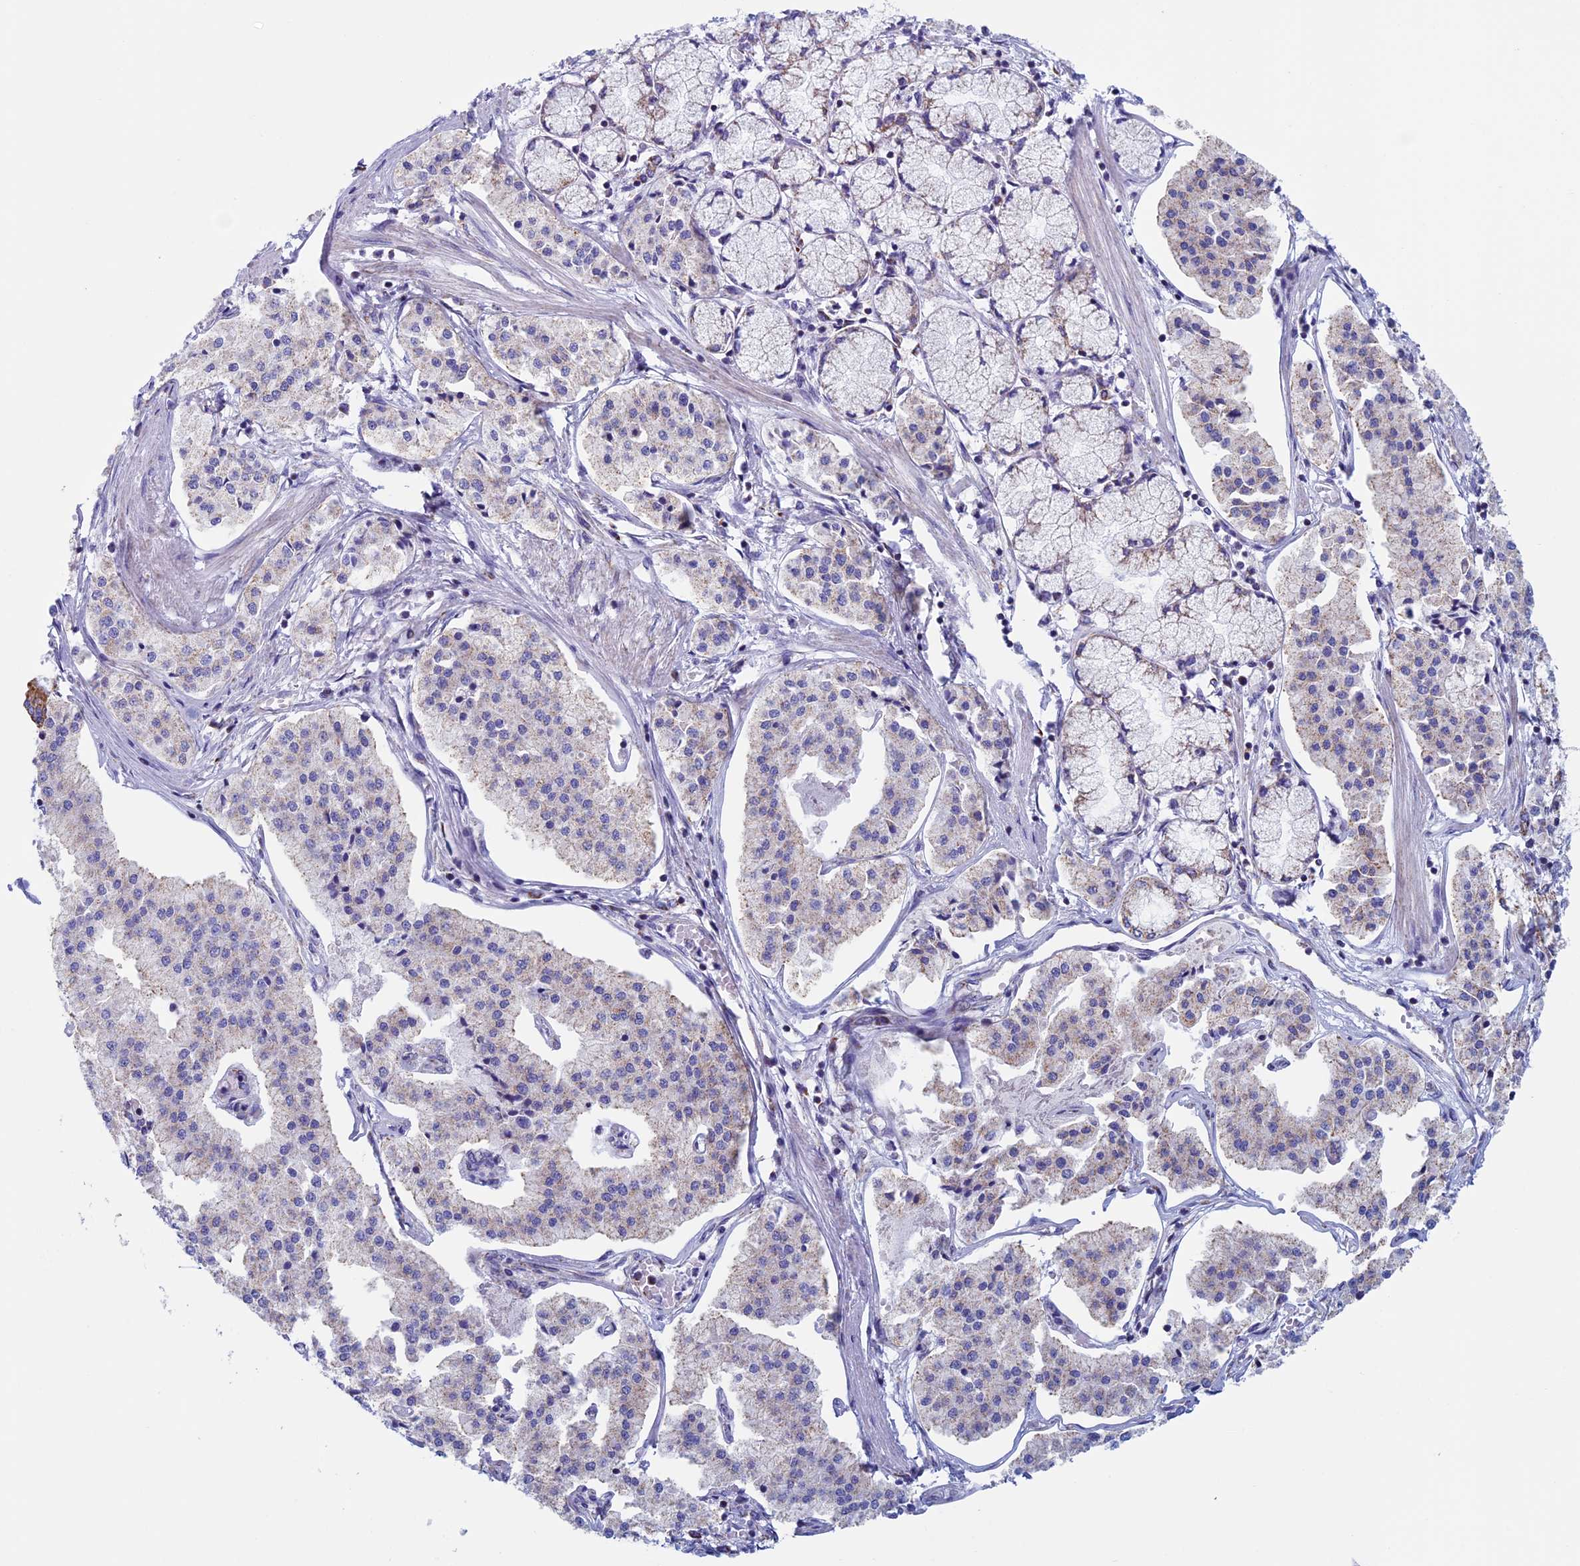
{"staining": {"intensity": "negative", "quantity": "none", "location": "none"}, "tissue": "pancreatic cancer", "cell_type": "Tumor cells", "image_type": "cancer", "snomed": [{"axis": "morphology", "description": "Adenocarcinoma, NOS"}, {"axis": "topography", "description": "Pancreas"}], "caption": "Immunohistochemistry of pancreatic cancer (adenocarcinoma) demonstrates no positivity in tumor cells. The staining is performed using DAB (3,3'-diaminobenzidine) brown chromogen with nuclei counter-stained in using hematoxylin.", "gene": "NDUFB9", "patient": {"sex": "female", "age": 50}}